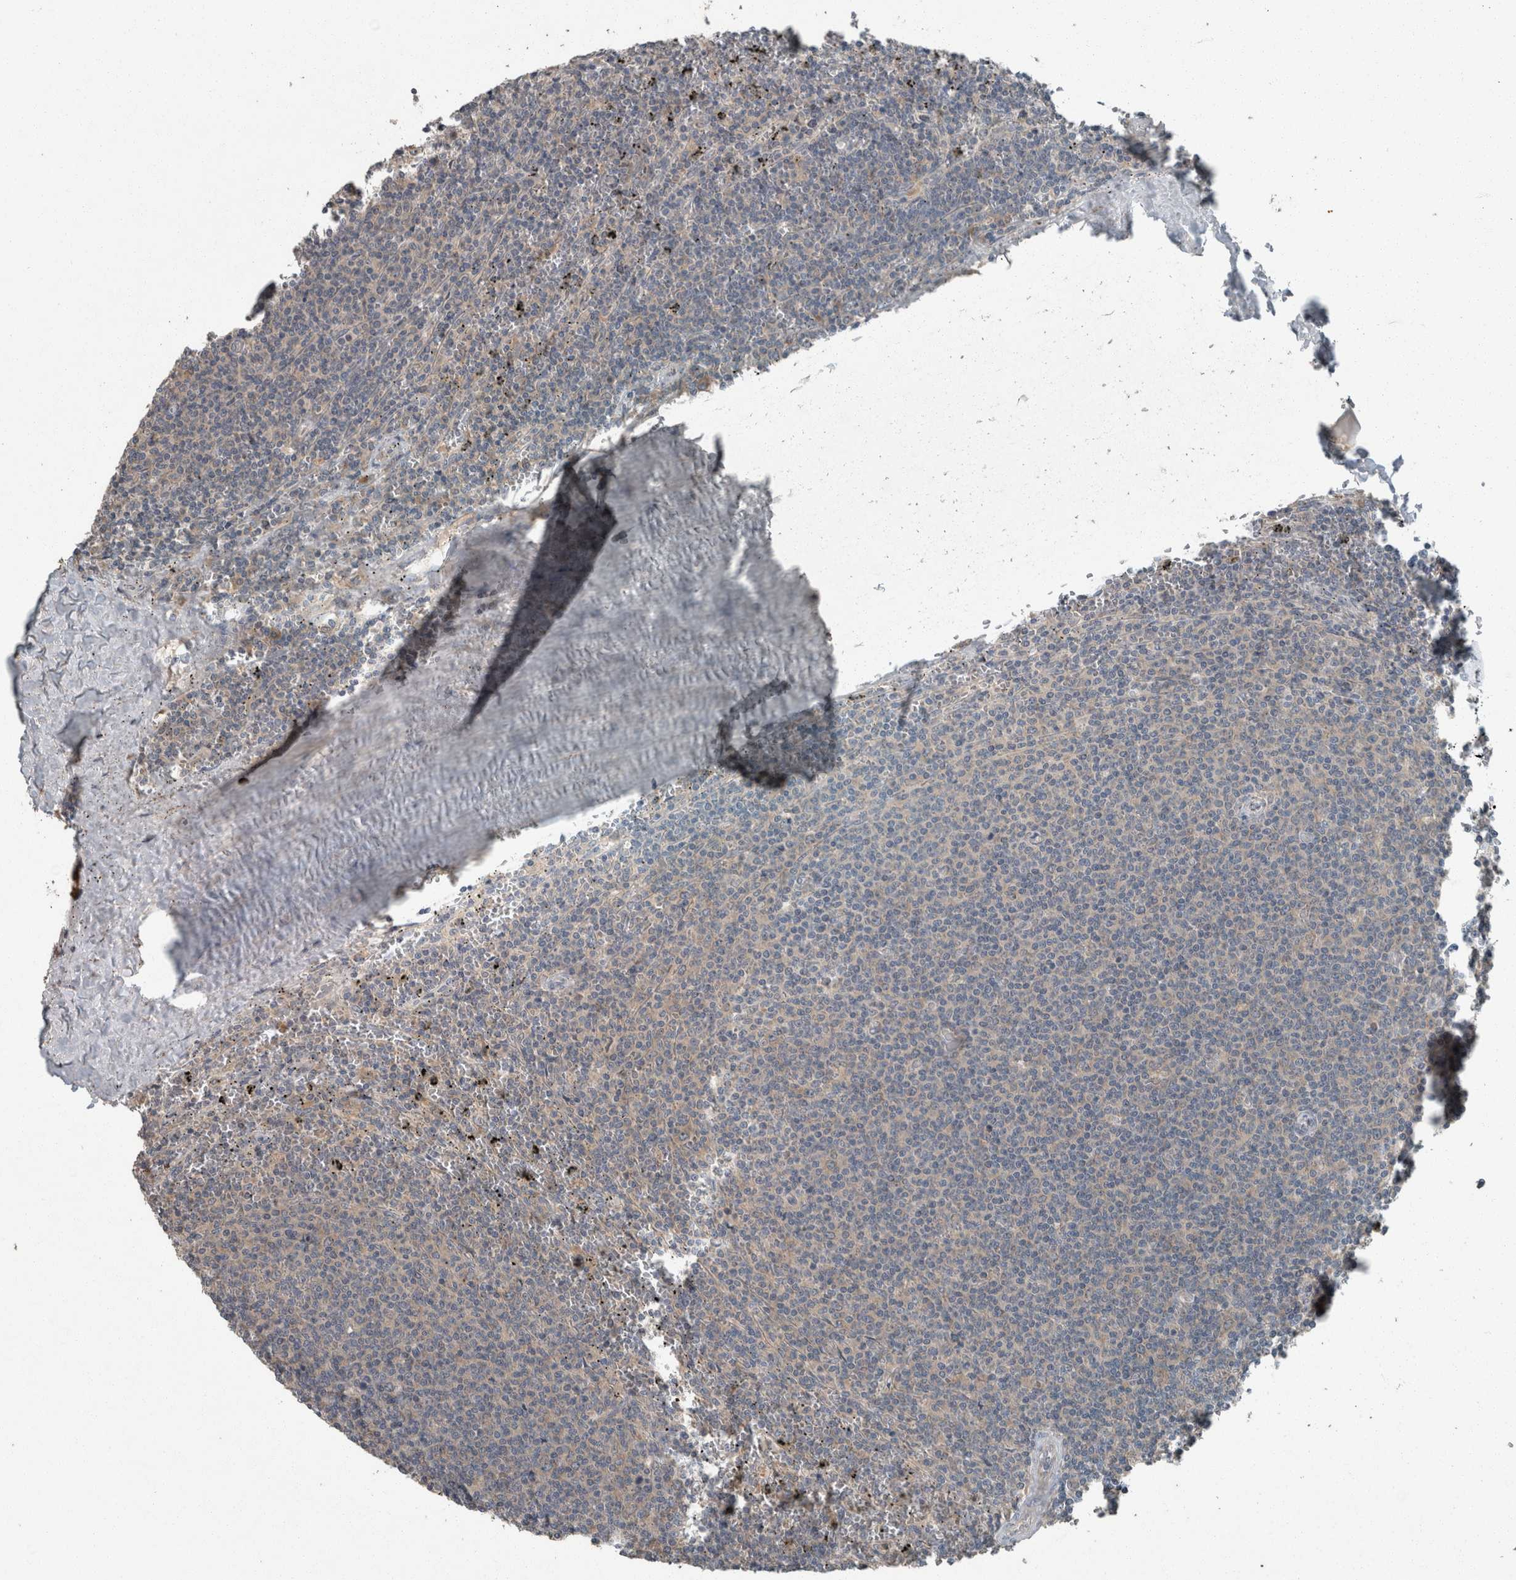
{"staining": {"intensity": "negative", "quantity": "none", "location": "none"}, "tissue": "lymphoma", "cell_type": "Tumor cells", "image_type": "cancer", "snomed": [{"axis": "morphology", "description": "Malignant lymphoma, non-Hodgkin's type, Low grade"}, {"axis": "topography", "description": "Spleen"}], "caption": "A photomicrograph of malignant lymphoma, non-Hodgkin's type (low-grade) stained for a protein demonstrates no brown staining in tumor cells.", "gene": "KNTC1", "patient": {"sex": "female", "age": 50}}